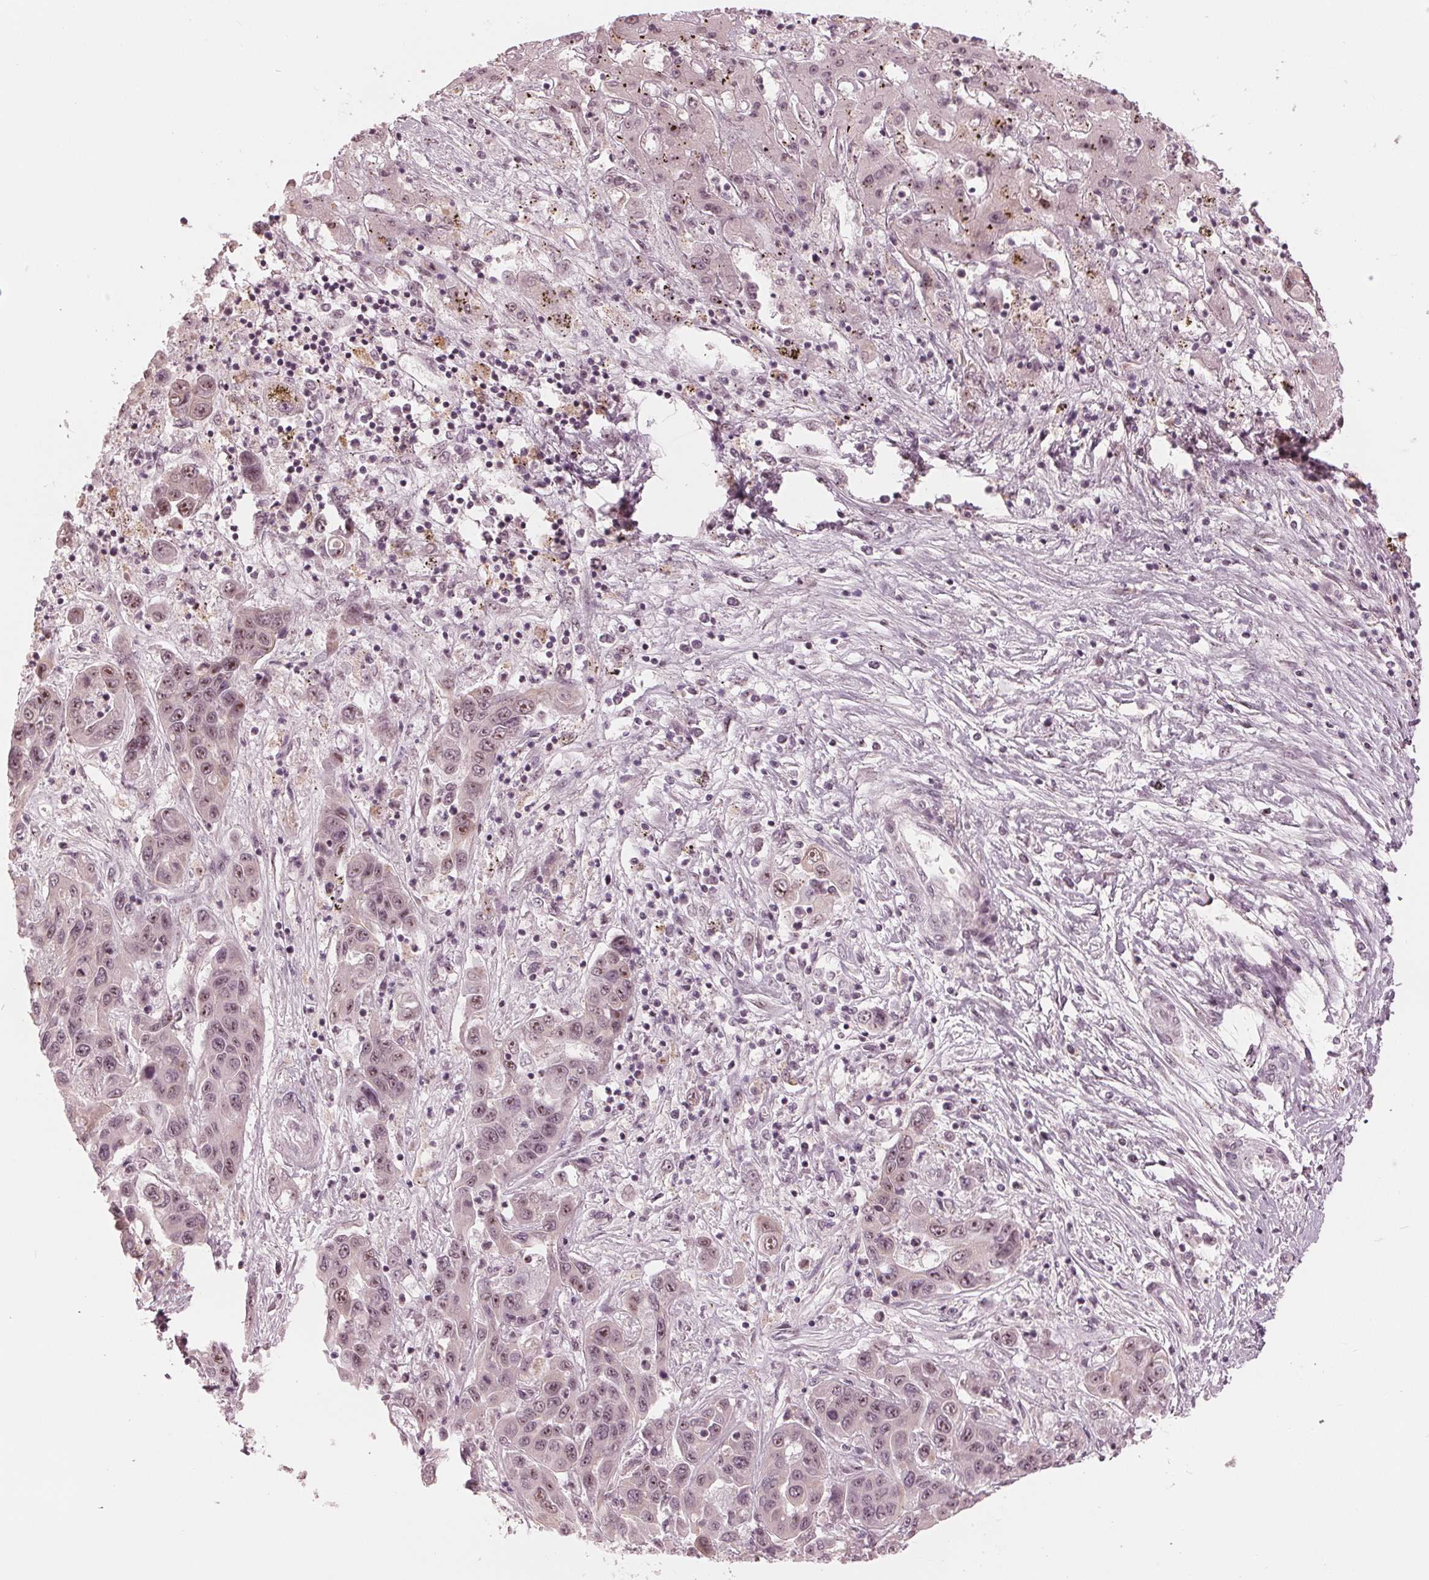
{"staining": {"intensity": "weak", "quantity": ">75%", "location": "nuclear"}, "tissue": "liver cancer", "cell_type": "Tumor cells", "image_type": "cancer", "snomed": [{"axis": "morphology", "description": "Cholangiocarcinoma"}, {"axis": "topography", "description": "Liver"}], "caption": "Immunohistochemistry (IHC) histopathology image of liver cholangiocarcinoma stained for a protein (brown), which exhibits low levels of weak nuclear staining in about >75% of tumor cells.", "gene": "SLX4", "patient": {"sex": "female", "age": 52}}